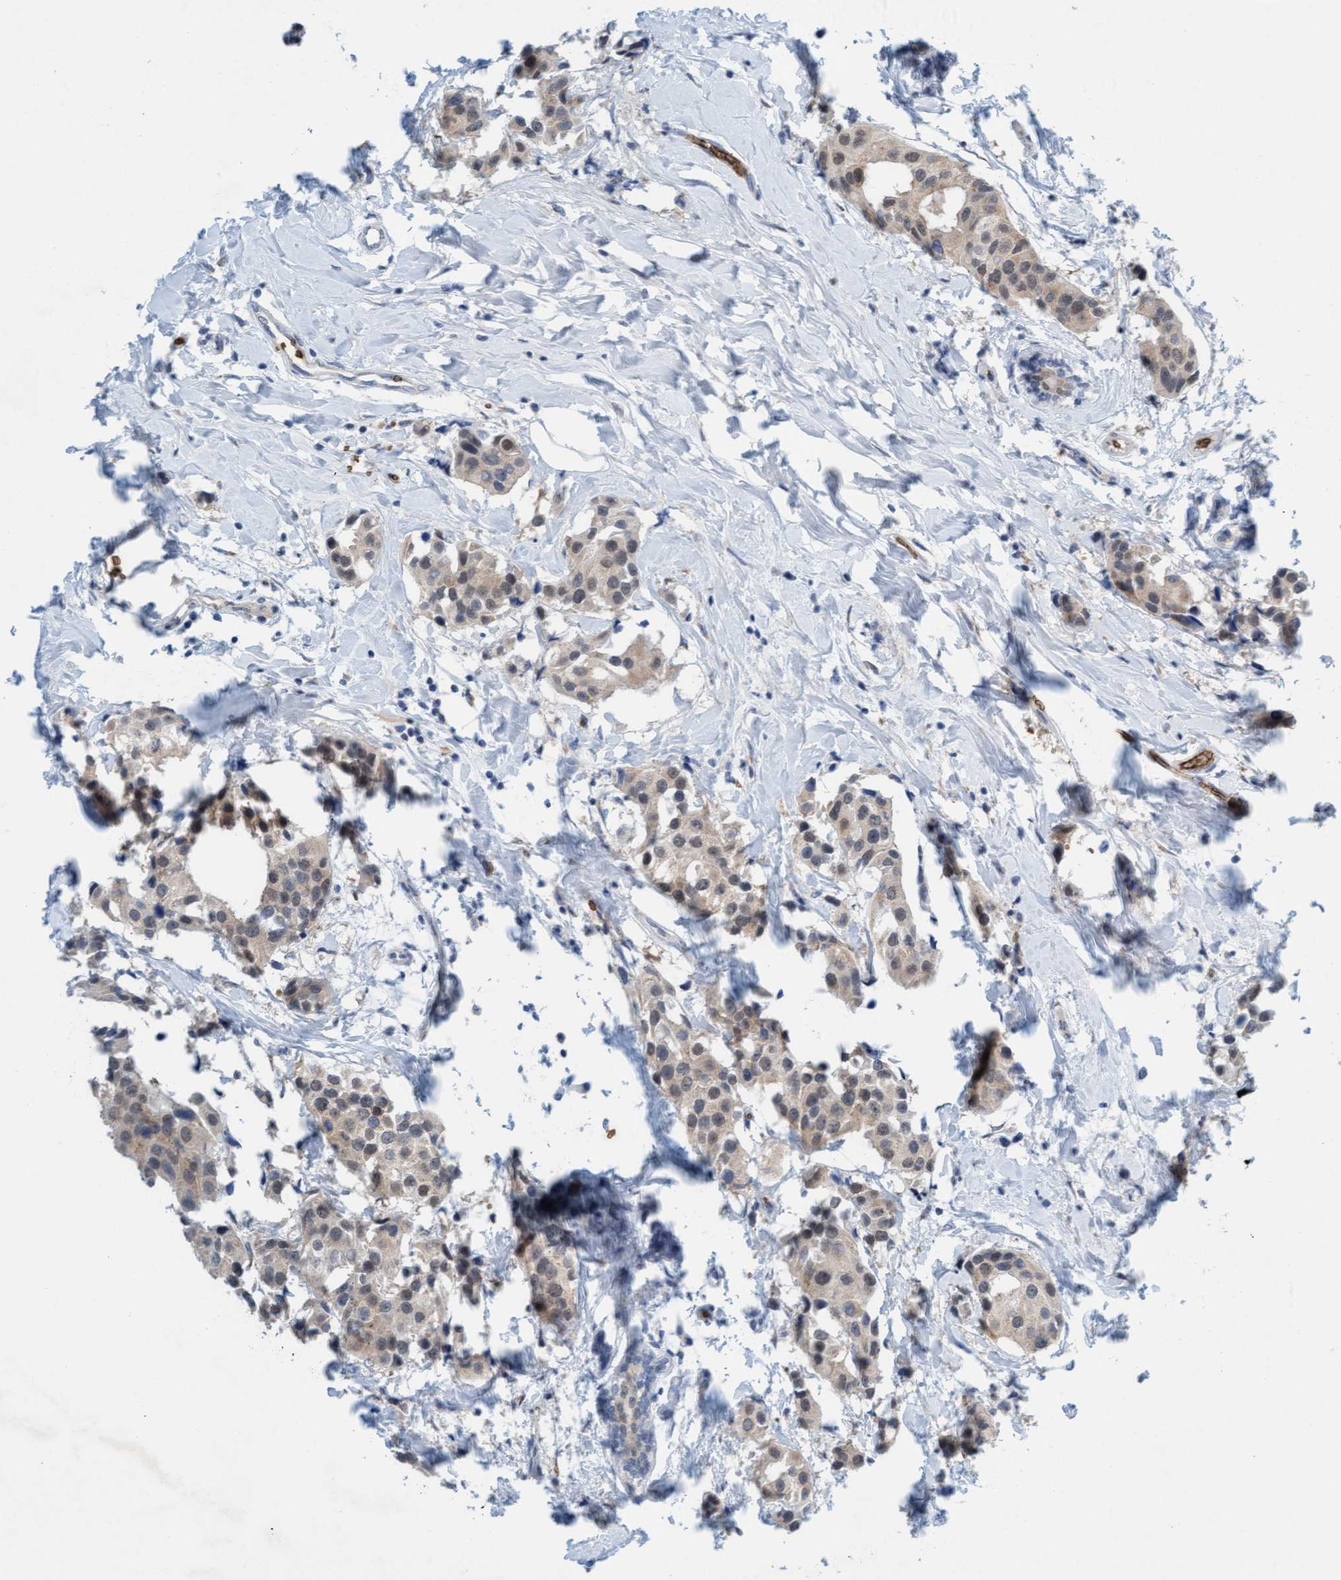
{"staining": {"intensity": "weak", "quantity": "<25%", "location": "cytoplasmic/membranous"}, "tissue": "breast cancer", "cell_type": "Tumor cells", "image_type": "cancer", "snomed": [{"axis": "morphology", "description": "Normal tissue, NOS"}, {"axis": "morphology", "description": "Duct carcinoma"}, {"axis": "topography", "description": "Breast"}], "caption": "There is no significant expression in tumor cells of breast cancer.", "gene": "SPEM2", "patient": {"sex": "female", "age": 39}}